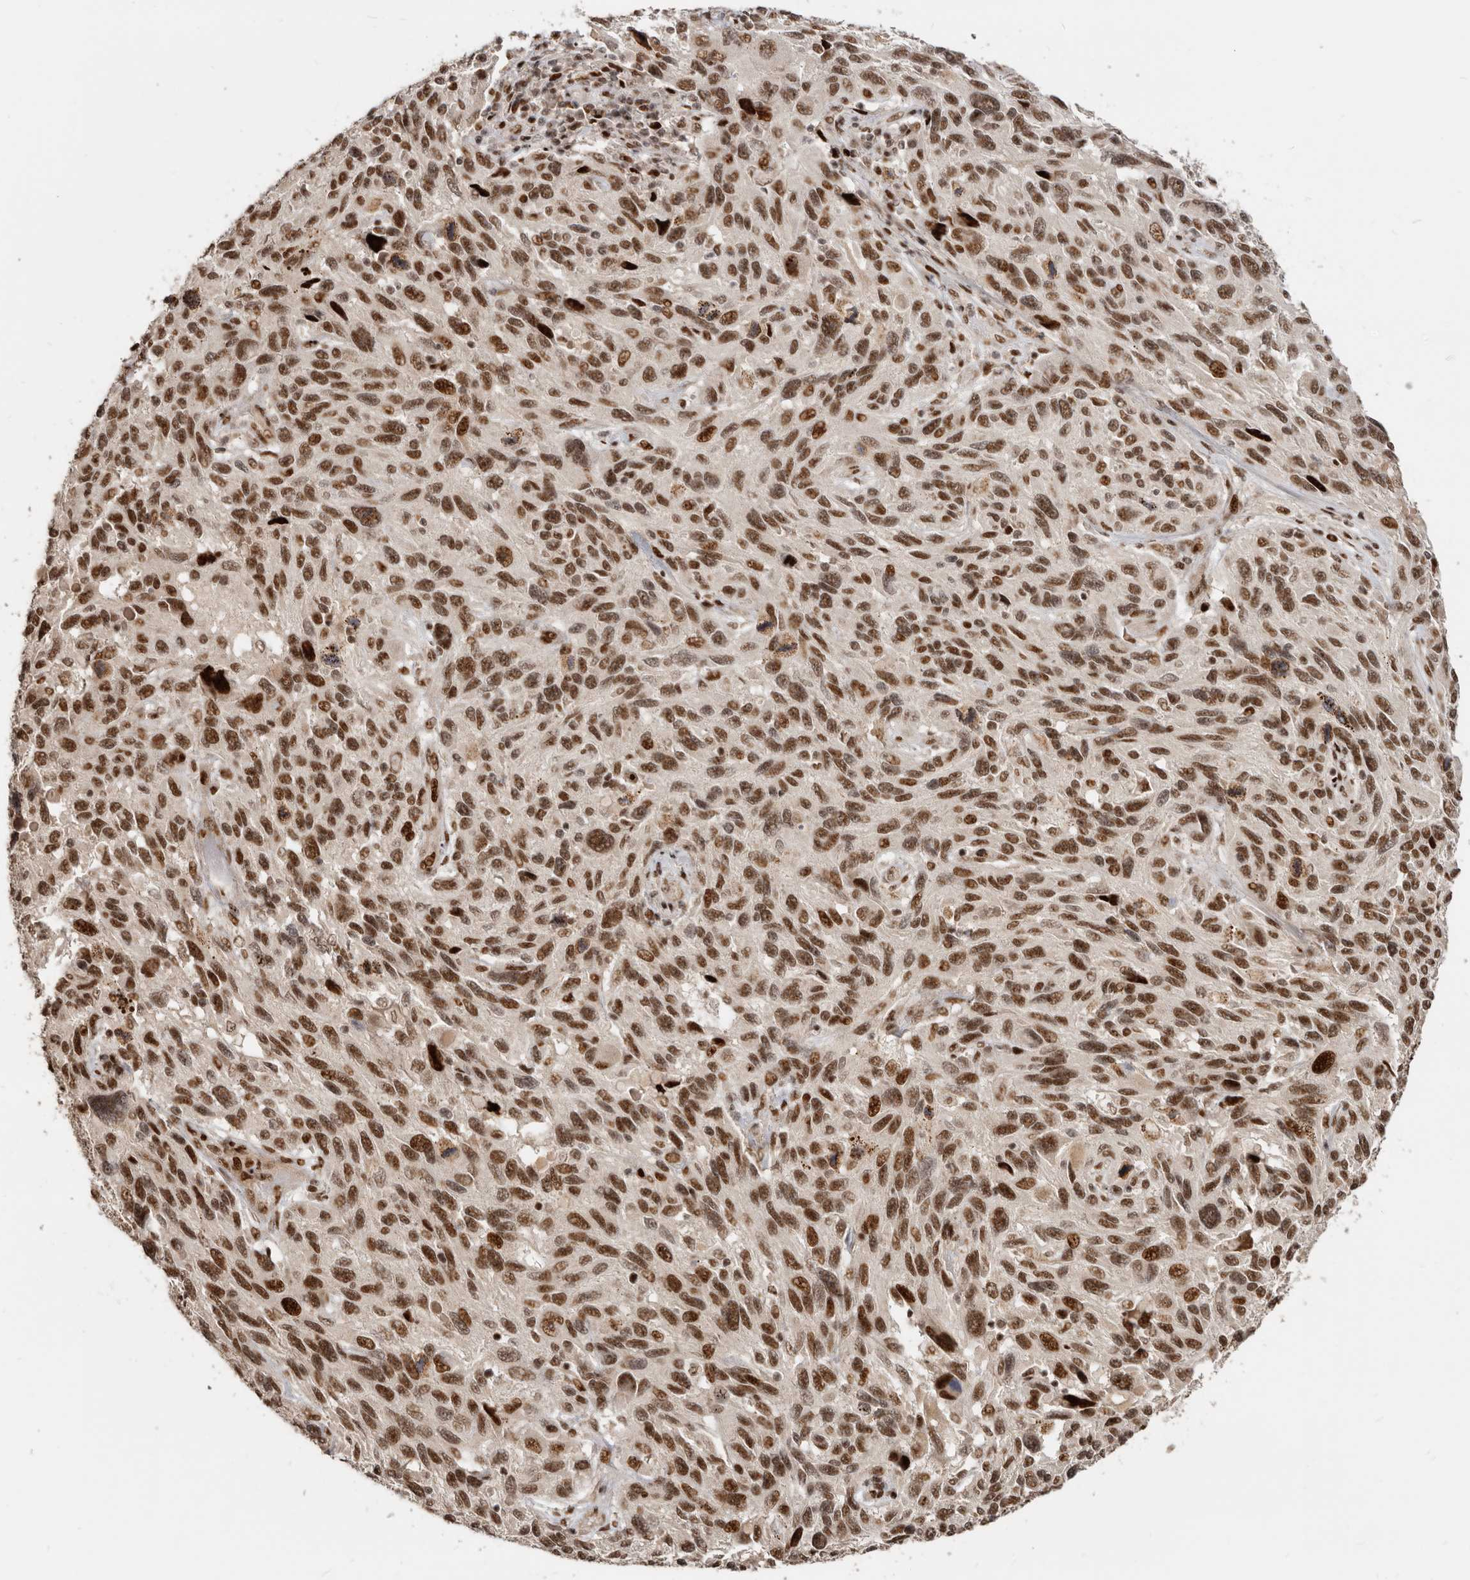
{"staining": {"intensity": "strong", "quantity": ">75%", "location": "nuclear"}, "tissue": "melanoma", "cell_type": "Tumor cells", "image_type": "cancer", "snomed": [{"axis": "morphology", "description": "Malignant melanoma, NOS"}, {"axis": "topography", "description": "Skin"}], "caption": "The histopathology image displays staining of malignant melanoma, revealing strong nuclear protein staining (brown color) within tumor cells. The staining was performed using DAB (3,3'-diaminobenzidine) to visualize the protein expression in brown, while the nuclei were stained in blue with hematoxylin (Magnification: 20x).", "gene": "GPBP1L1", "patient": {"sex": "male", "age": 53}}